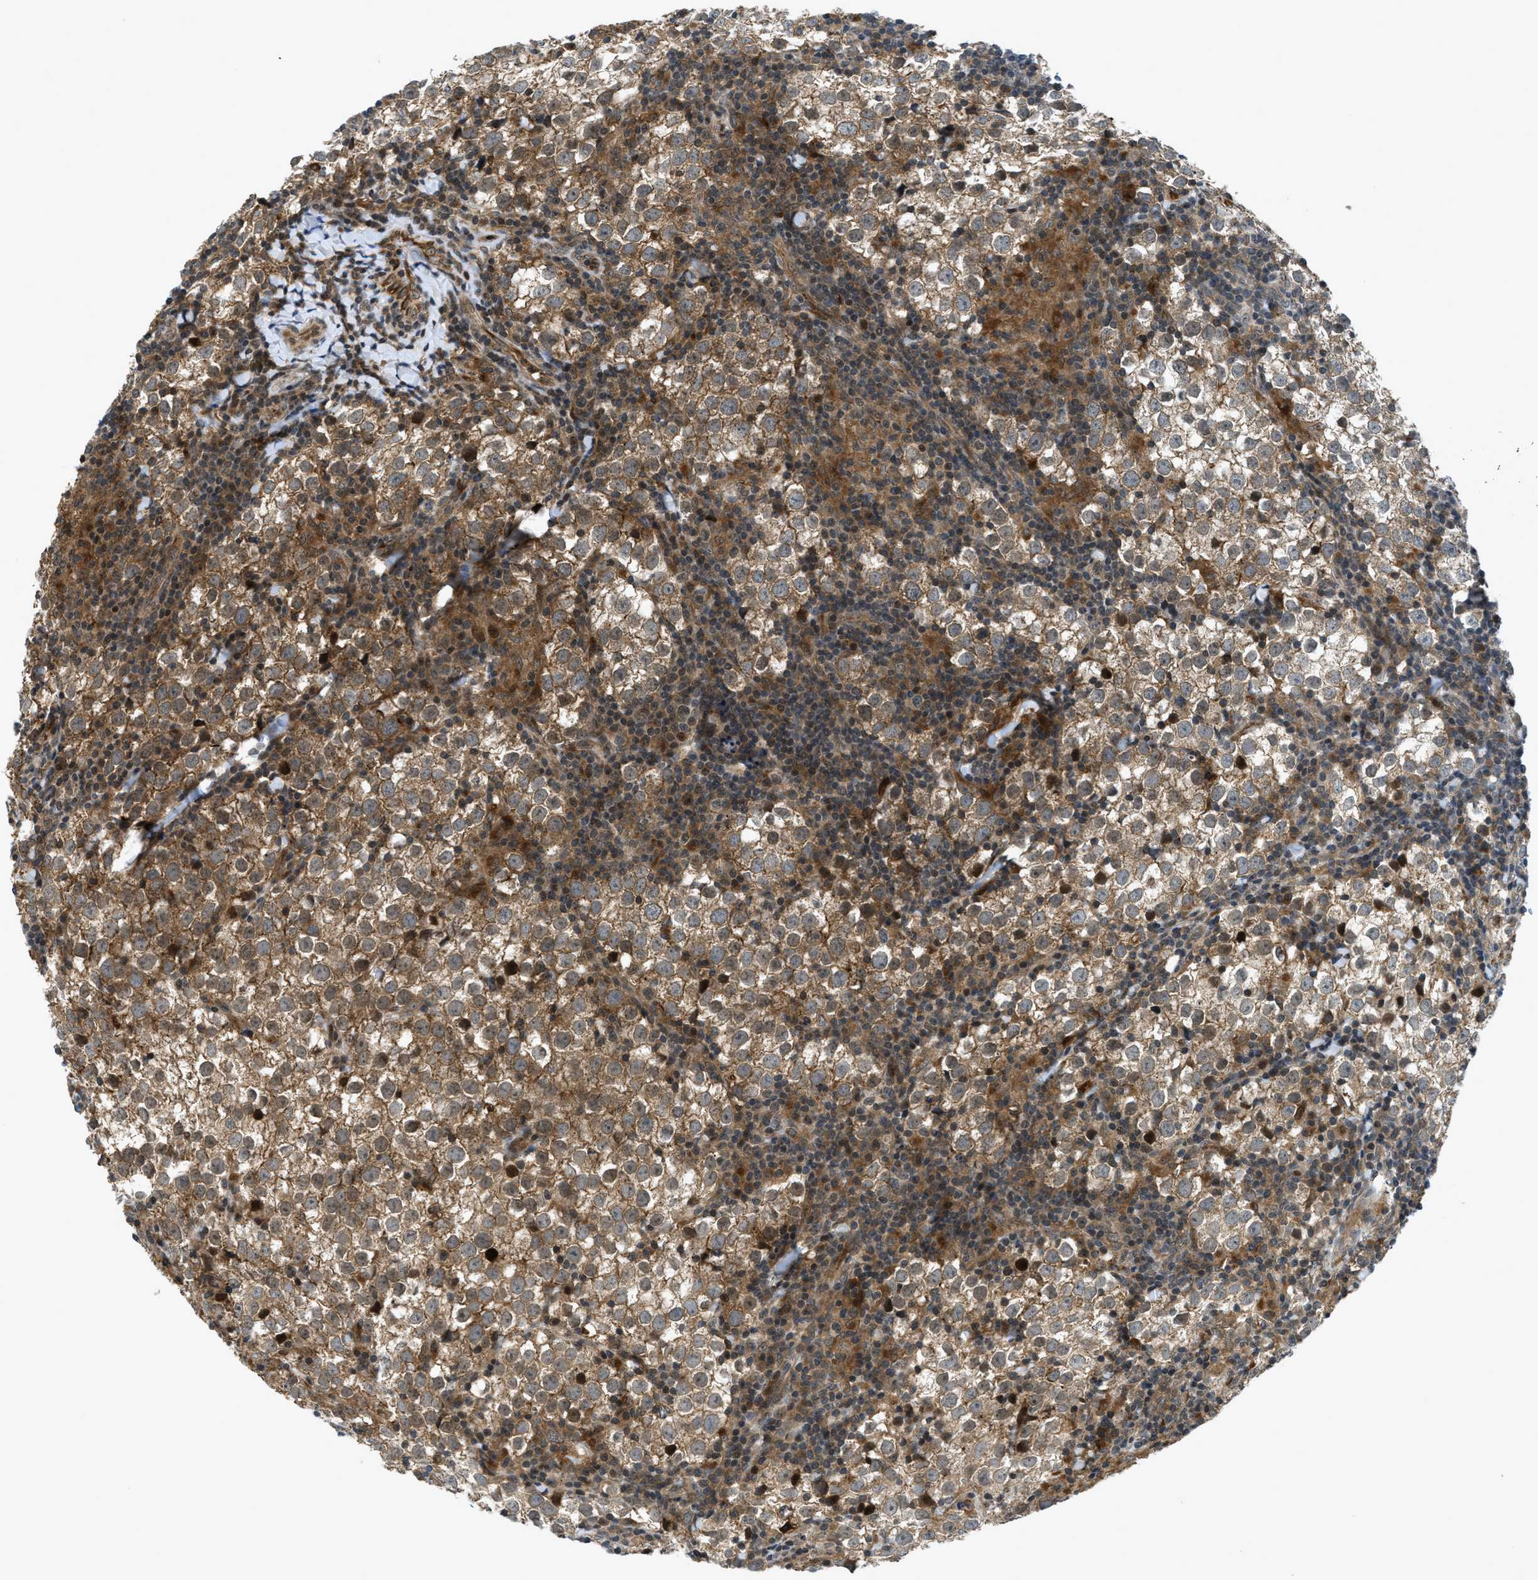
{"staining": {"intensity": "moderate", "quantity": ">75%", "location": "cytoplasmic/membranous"}, "tissue": "testis cancer", "cell_type": "Tumor cells", "image_type": "cancer", "snomed": [{"axis": "morphology", "description": "Seminoma, NOS"}, {"axis": "morphology", "description": "Carcinoma, Embryonal, NOS"}, {"axis": "topography", "description": "Testis"}], "caption": "High-magnification brightfield microscopy of testis cancer stained with DAB (brown) and counterstained with hematoxylin (blue). tumor cells exhibit moderate cytoplasmic/membranous positivity is identified in approximately>75% of cells. (DAB = brown stain, brightfield microscopy at high magnification).", "gene": "DNAJC28", "patient": {"sex": "male", "age": 36}}